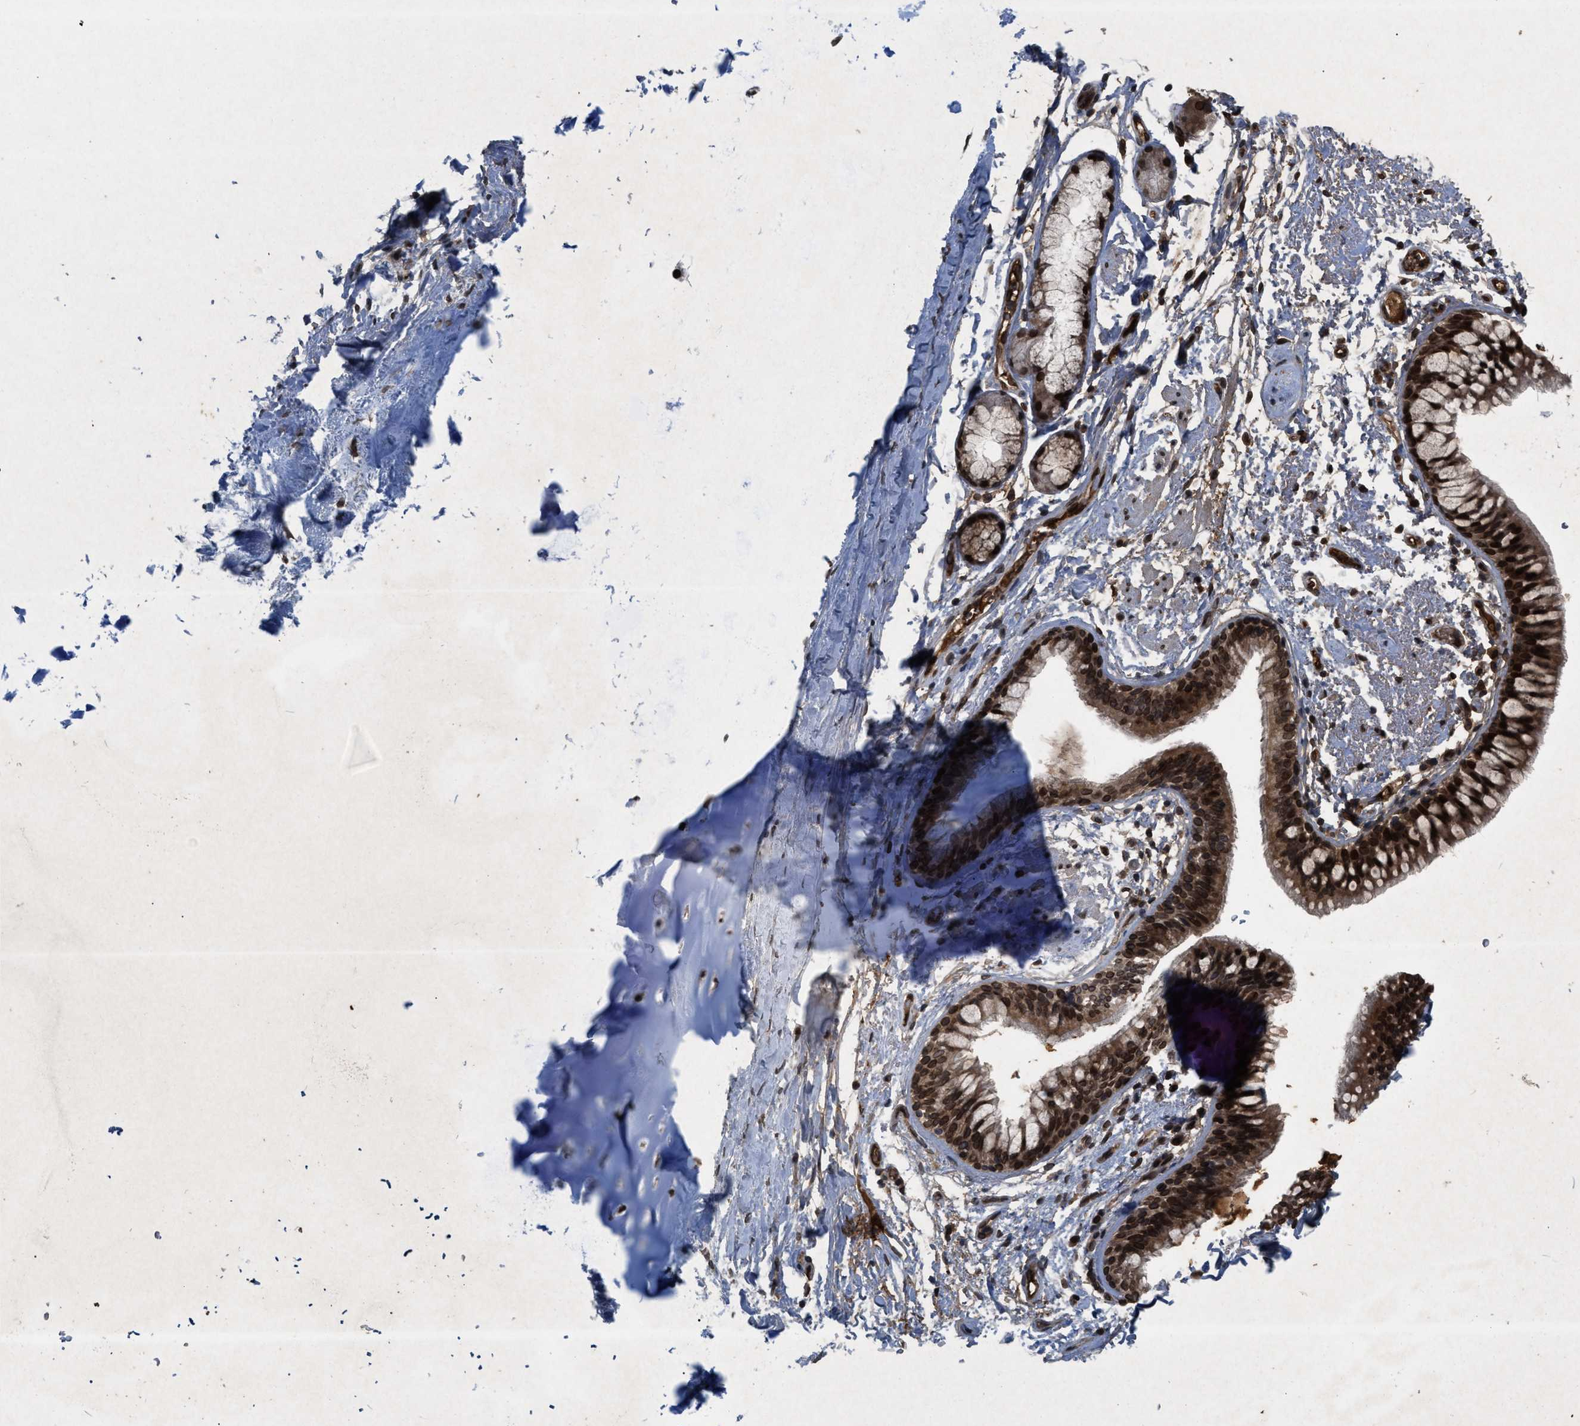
{"staining": {"intensity": "moderate", "quantity": ">75%", "location": "cytoplasmic/membranous,nuclear"}, "tissue": "adipose tissue", "cell_type": "Adipocytes", "image_type": "normal", "snomed": [{"axis": "morphology", "description": "Normal tissue, NOS"}, {"axis": "topography", "description": "Cartilage tissue"}, {"axis": "topography", "description": "Bronchus"}], "caption": "About >75% of adipocytes in normal human adipose tissue exhibit moderate cytoplasmic/membranous,nuclear protein positivity as visualized by brown immunohistochemical staining.", "gene": "CRY1", "patient": {"sex": "female", "age": 73}}